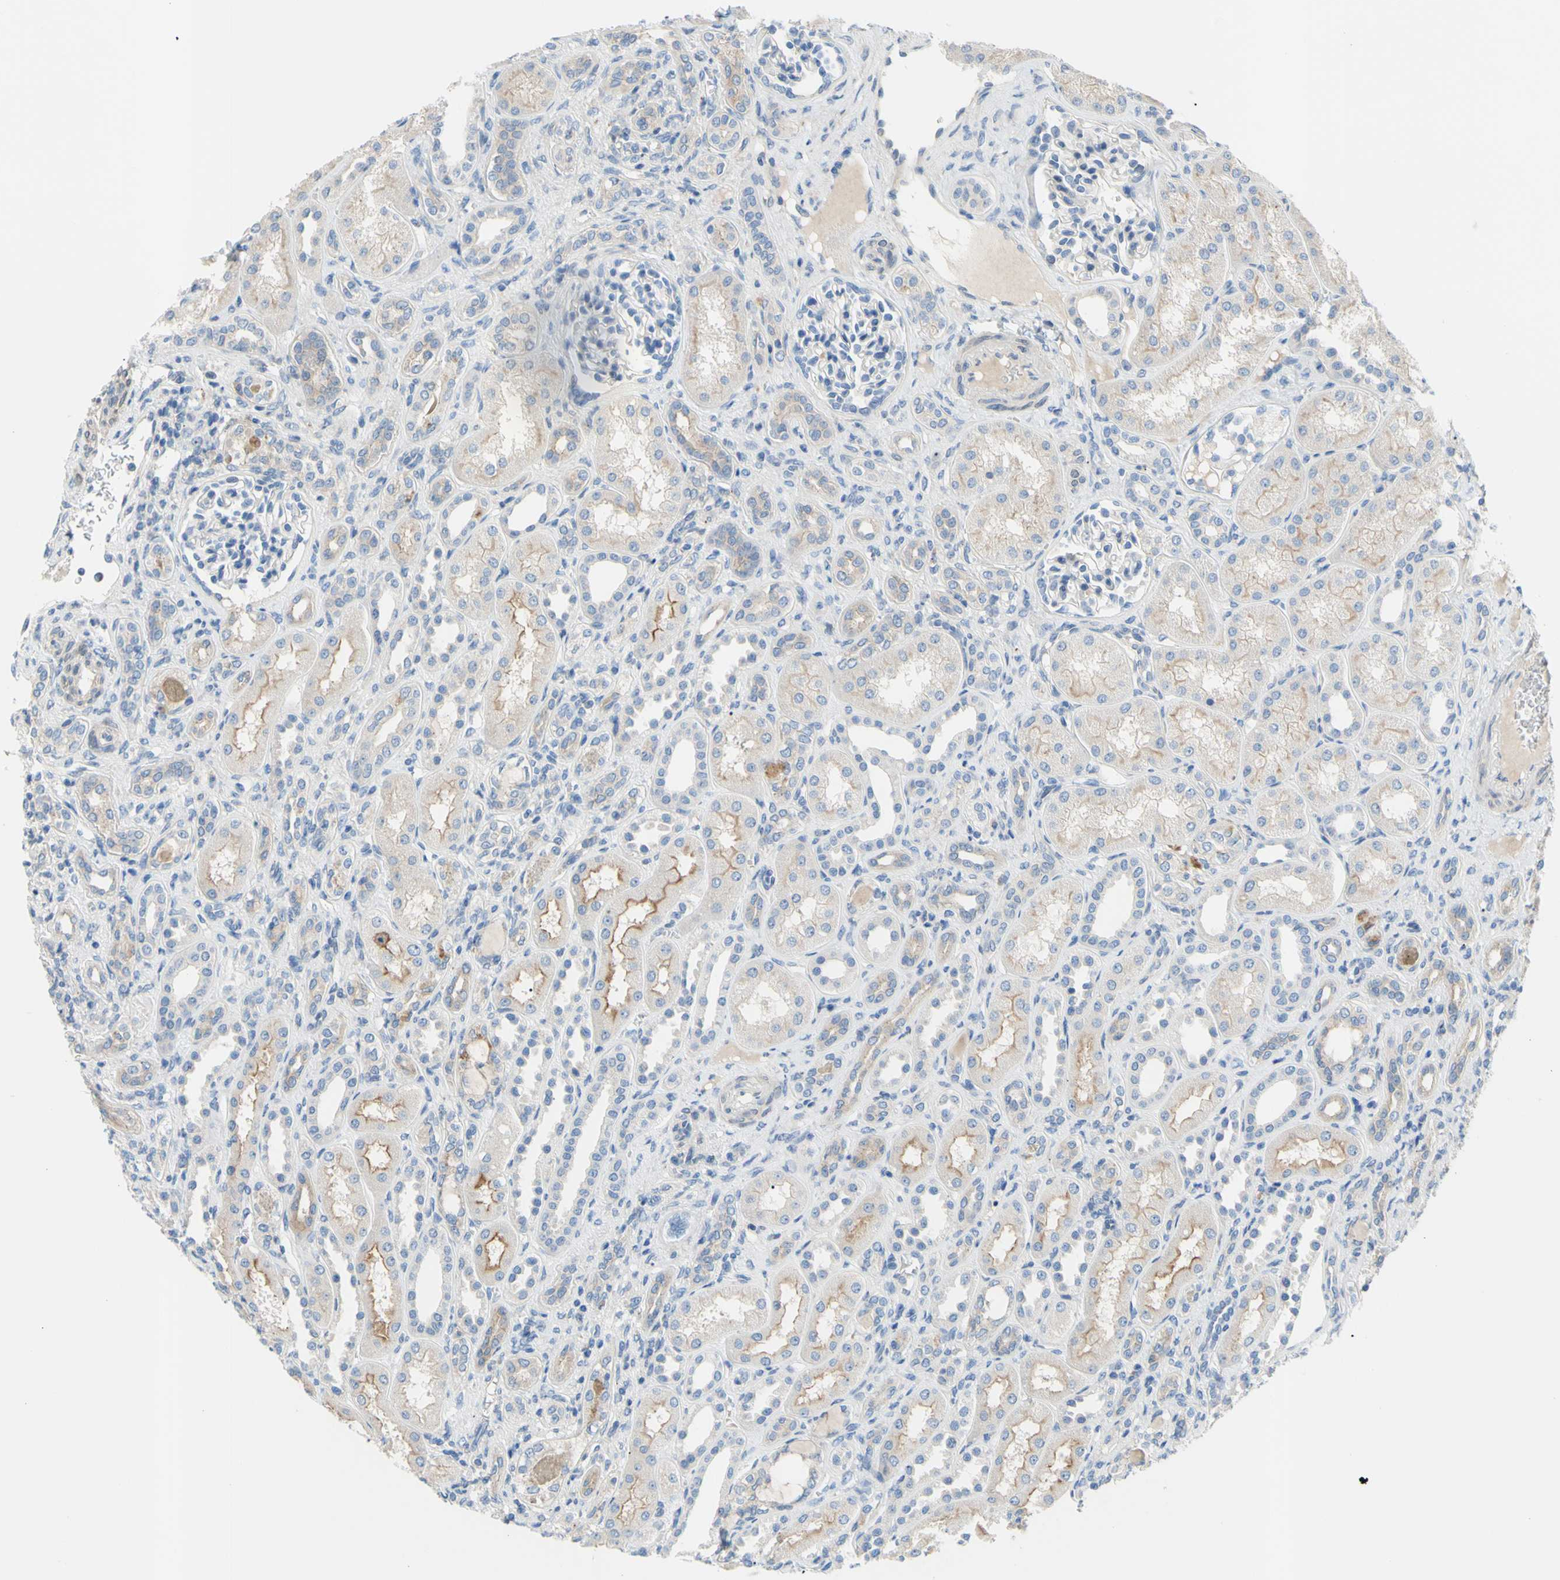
{"staining": {"intensity": "negative", "quantity": "none", "location": "none"}, "tissue": "kidney", "cell_type": "Cells in glomeruli", "image_type": "normal", "snomed": [{"axis": "morphology", "description": "Normal tissue, NOS"}, {"axis": "topography", "description": "Kidney"}], "caption": "This is a photomicrograph of immunohistochemistry staining of benign kidney, which shows no expression in cells in glomeruli. (DAB IHC visualized using brightfield microscopy, high magnification).", "gene": "TMEM59L", "patient": {"sex": "male", "age": 7}}